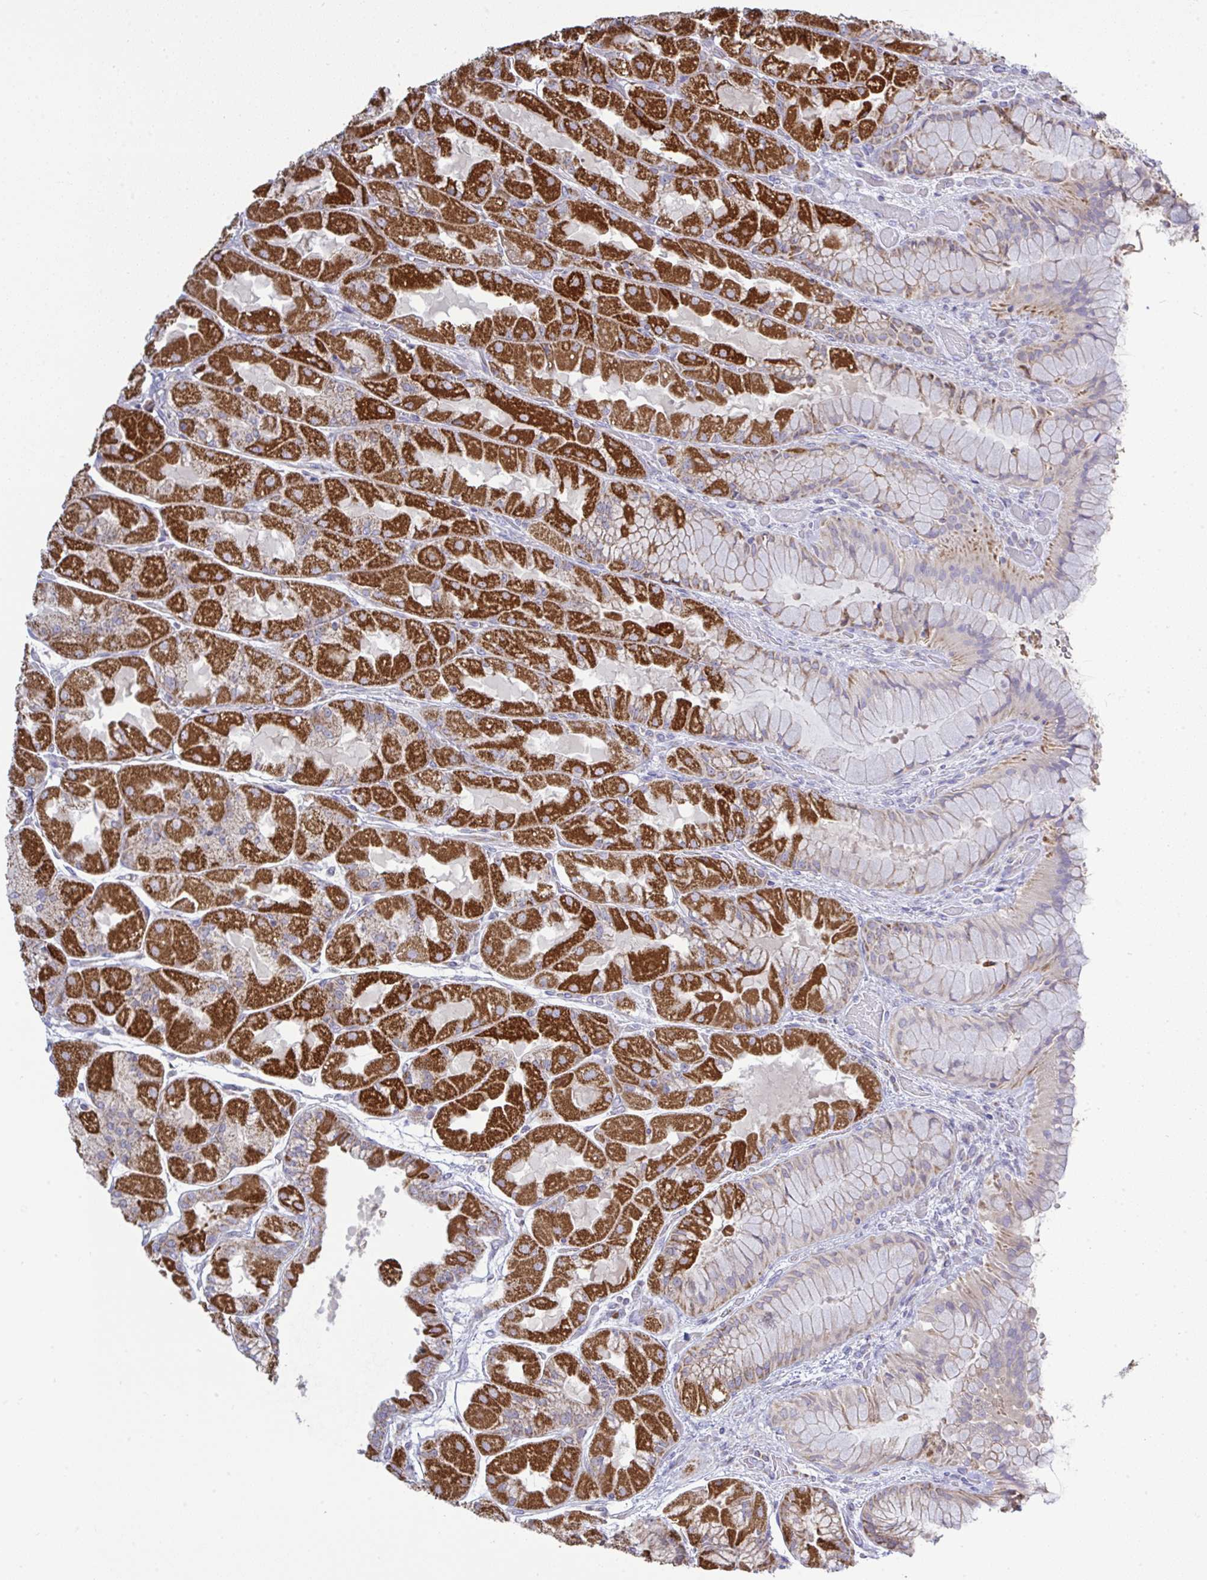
{"staining": {"intensity": "strong", "quantity": "25%-75%", "location": "cytoplasmic/membranous"}, "tissue": "stomach", "cell_type": "Glandular cells", "image_type": "normal", "snomed": [{"axis": "morphology", "description": "Normal tissue, NOS"}, {"axis": "topography", "description": "Stomach"}], "caption": "Protein staining displays strong cytoplasmic/membranous staining in approximately 25%-75% of glandular cells in benign stomach.", "gene": "NDUFA7", "patient": {"sex": "female", "age": 61}}